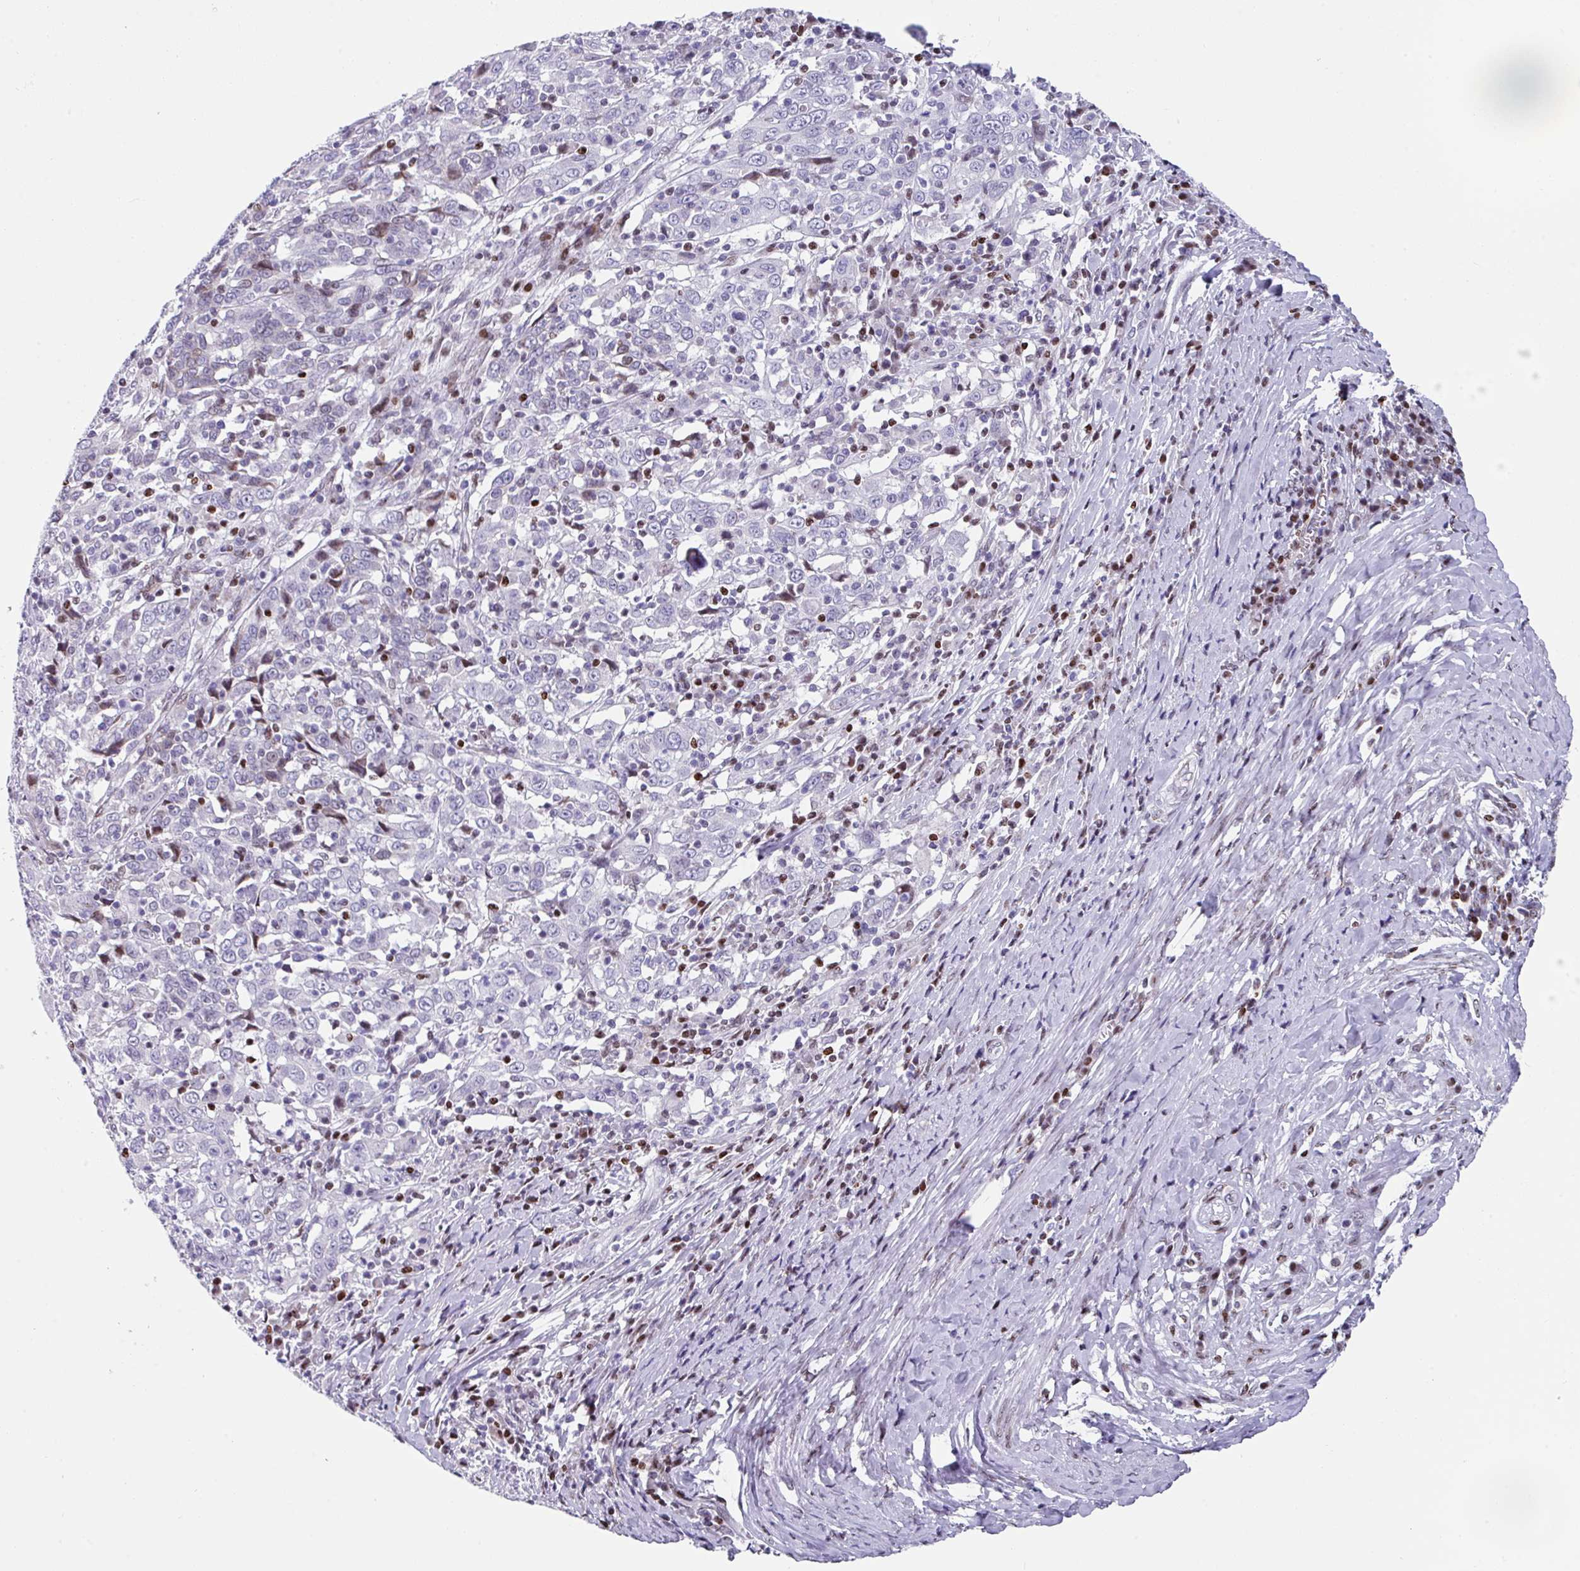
{"staining": {"intensity": "negative", "quantity": "none", "location": "none"}, "tissue": "cervical cancer", "cell_type": "Tumor cells", "image_type": "cancer", "snomed": [{"axis": "morphology", "description": "Squamous cell carcinoma, NOS"}, {"axis": "topography", "description": "Cervix"}], "caption": "This is an immunohistochemistry (IHC) image of cervical squamous cell carcinoma. There is no positivity in tumor cells.", "gene": "TCF3", "patient": {"sex": "female", "age": 46}}